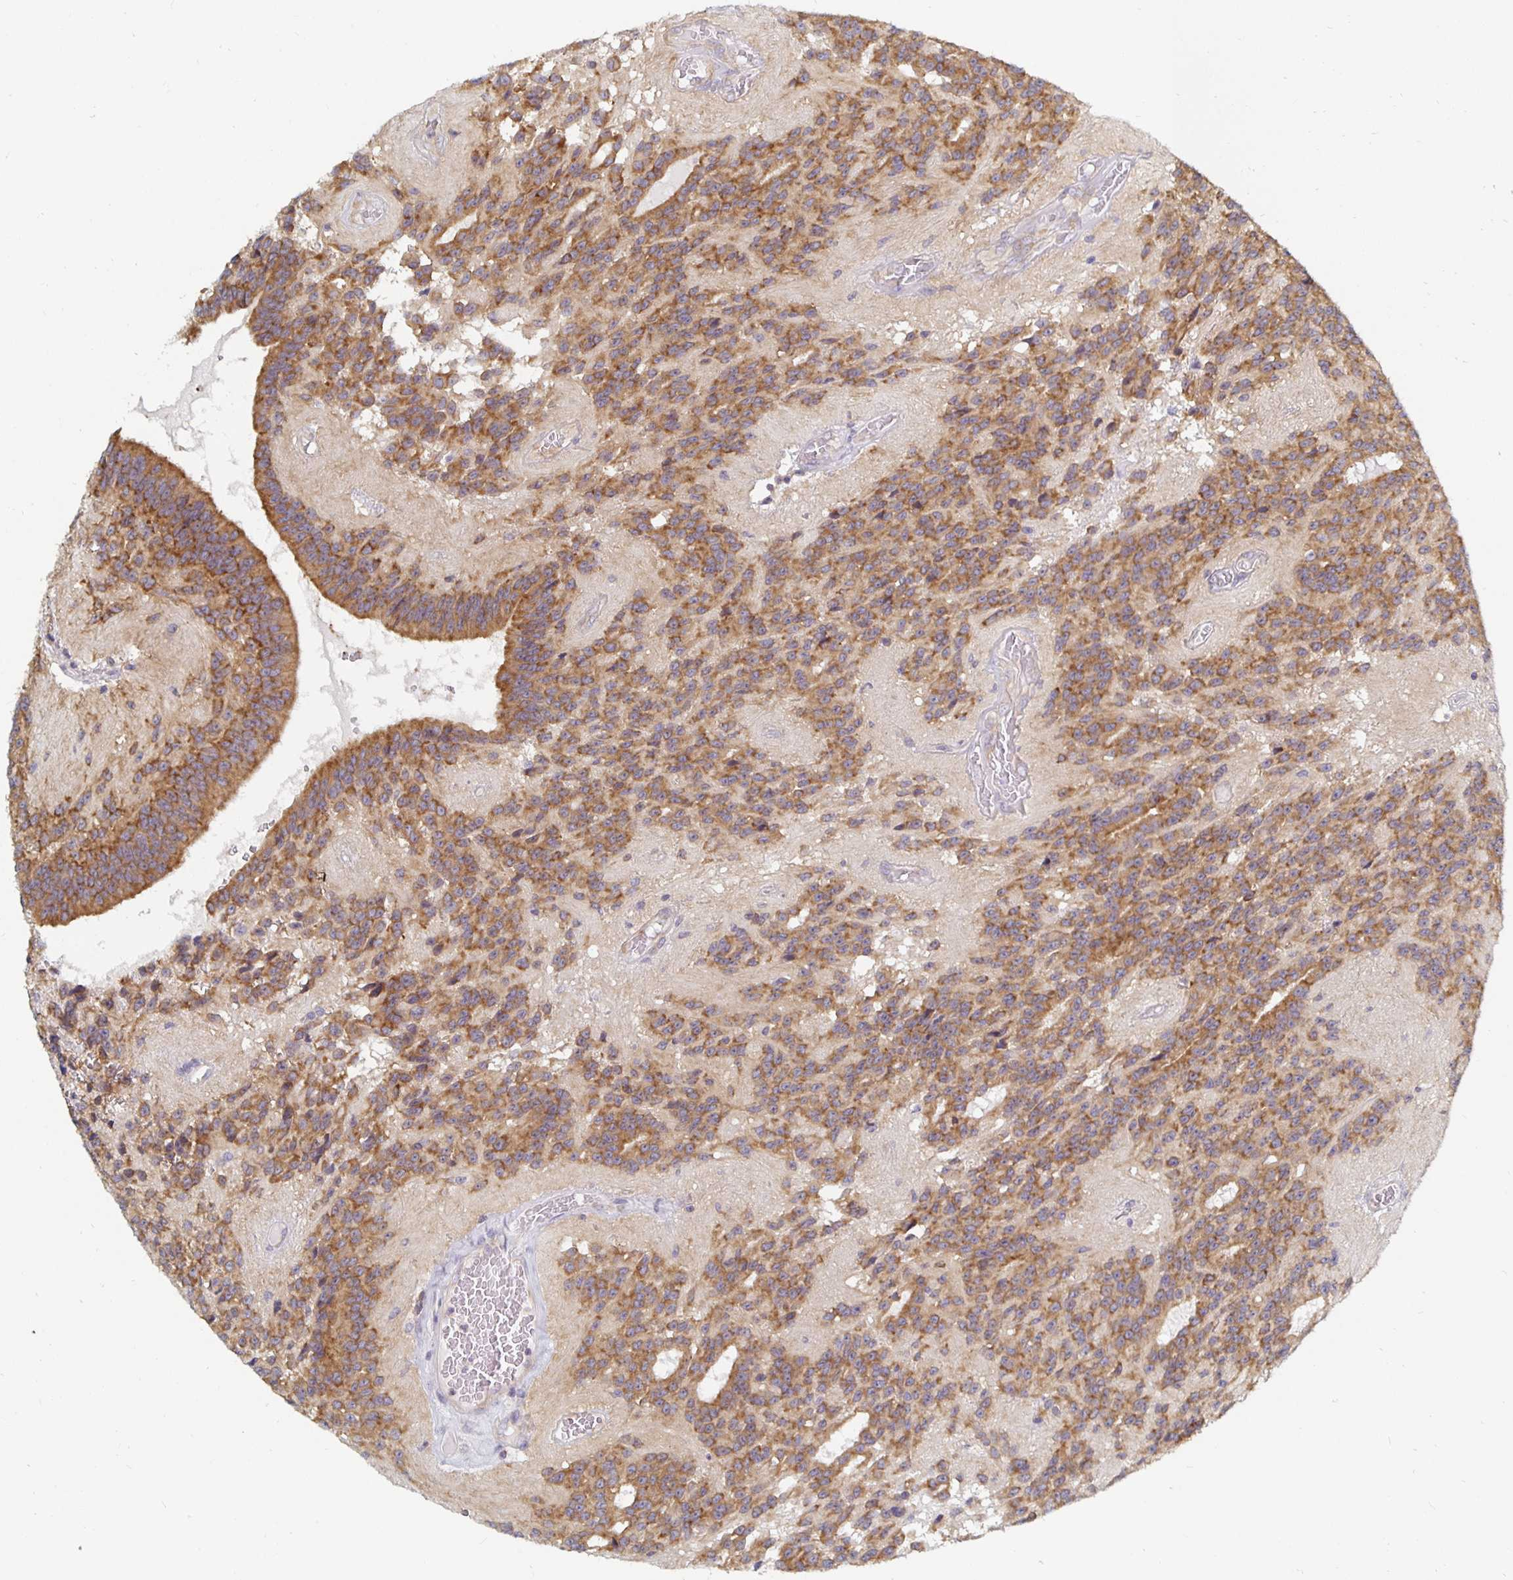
{"staining": {"intensity": "moderate", "quantity": ">75%", "location": "cytoplasmic/membranous"}, "tissue": "glioma", "cell_type": "Tumor cells", "image_type": "cancer", "snomed": [{"axis": "morphology", "description": "Glioma, malignant, Low grade"}, {"axis": "topography", "description": "Brain"}], "caption": "The immunohistochemical stain shows moderate cytoplasmic/membranous staining in tumor cells of malignant glioma (low-grade) tissue.", "gene": "PDAP1", "patient": {"sex": "male", "age": 31}}